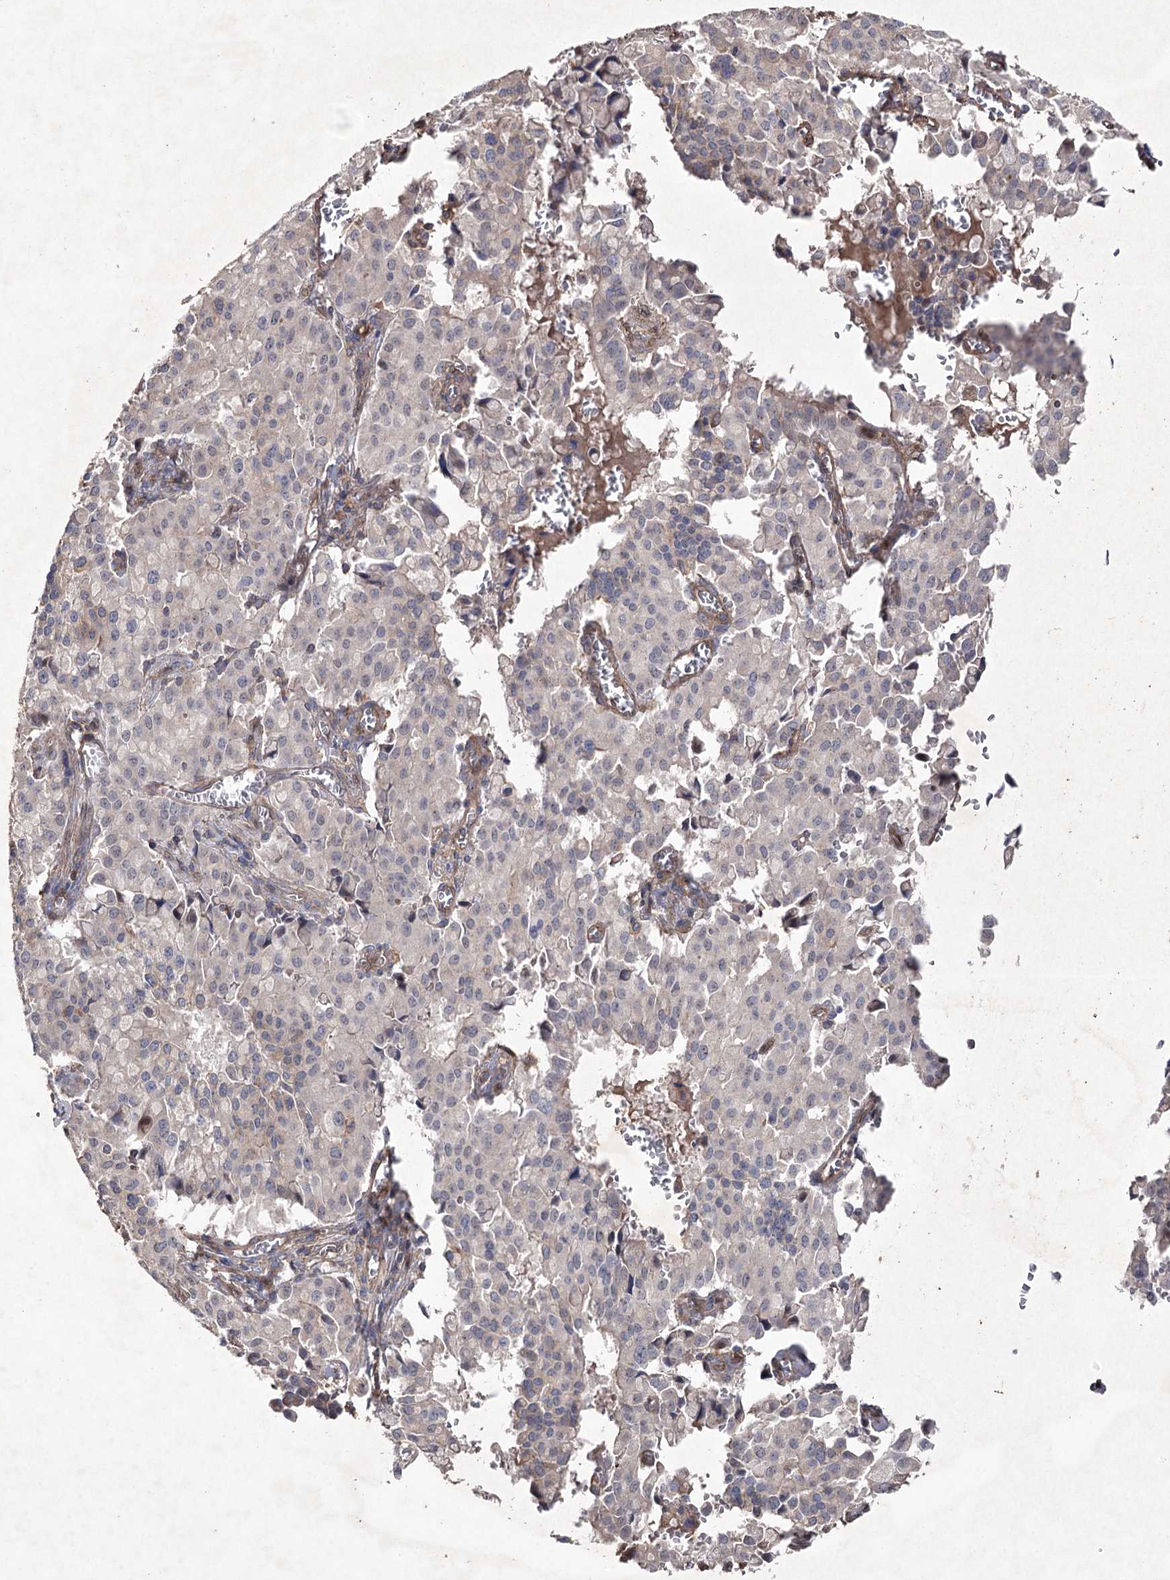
{"staining": {"intensity": "negative", "quantity": "none", "location": "none"}, "tissue": "pancreatic cancer", "cell_type": "Tumor cells", "image_type": "cancer", "snomed": [{"axis": "morphology", "description": "Adenocarcinoma, NOS"}, {"axis": "topography", "description": "Pancreas"}], "caption": "Tumor cells show no significant staining in pancreatic adenocarcinoma.", "gene": "FAM13B", "patient": {"sex": "male", "age": 65}}